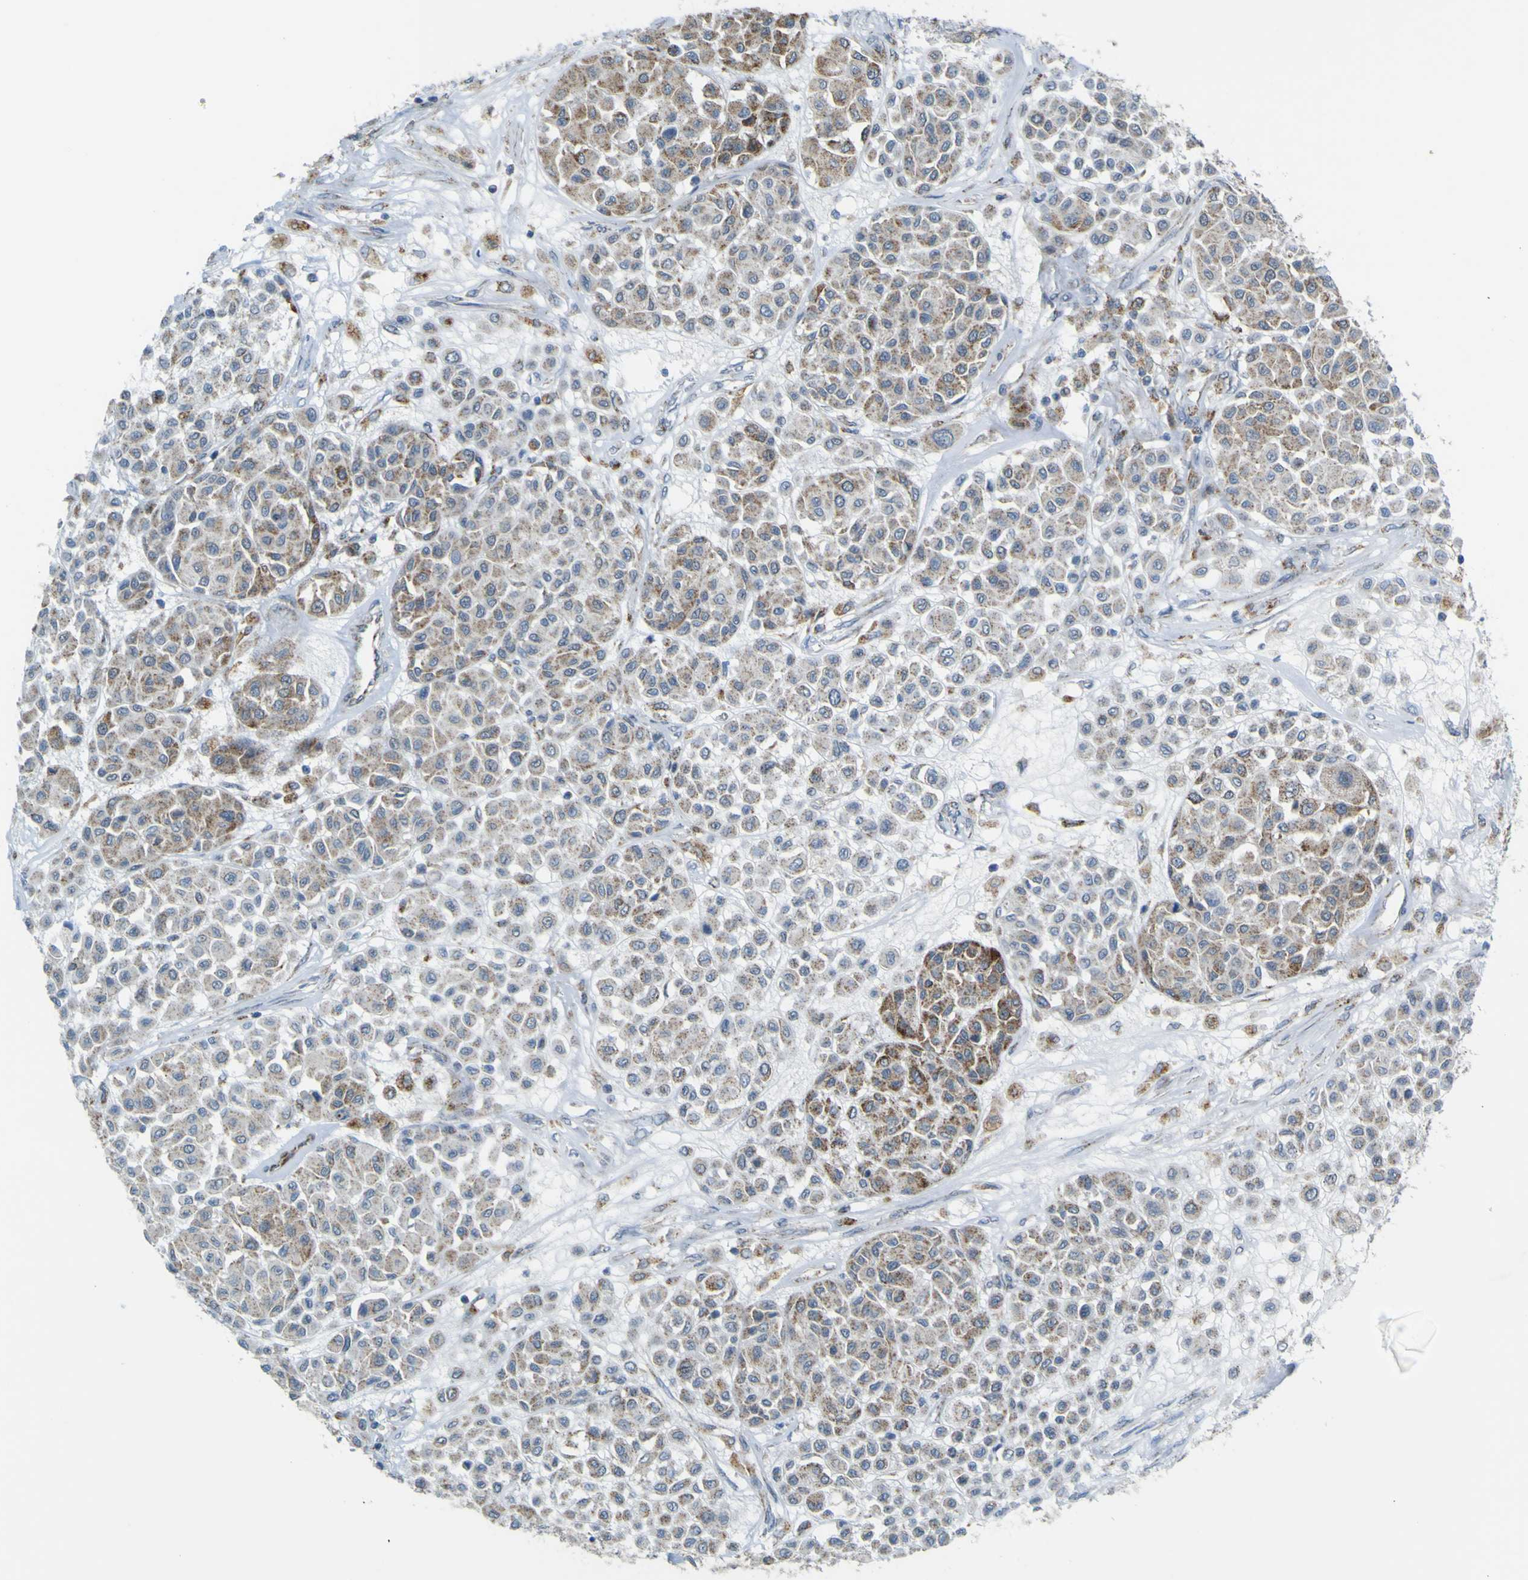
{"staining": {"intensity": "weak", "quantity": ">75%", "location": "cytoplasmic/membranous"}, "tissue": "melanoma", "cell_type": "Tumor cells", "image_type": "cancer", "snomed": [{"axis": "morphology", "description": "Malignant melanoma, Metastatic site"}, {"axis": "topography", "description": "Soft tissue"}], "caption": "DAB (3,3'-diaminobenzidine) immunohistochemical staining of human melanoma displays weak cytoplasmic/membranous protein positivity in about >75% of tumor cells.", "gene": "ACBD5", "patient": {"sex": "male", "age": 41}}